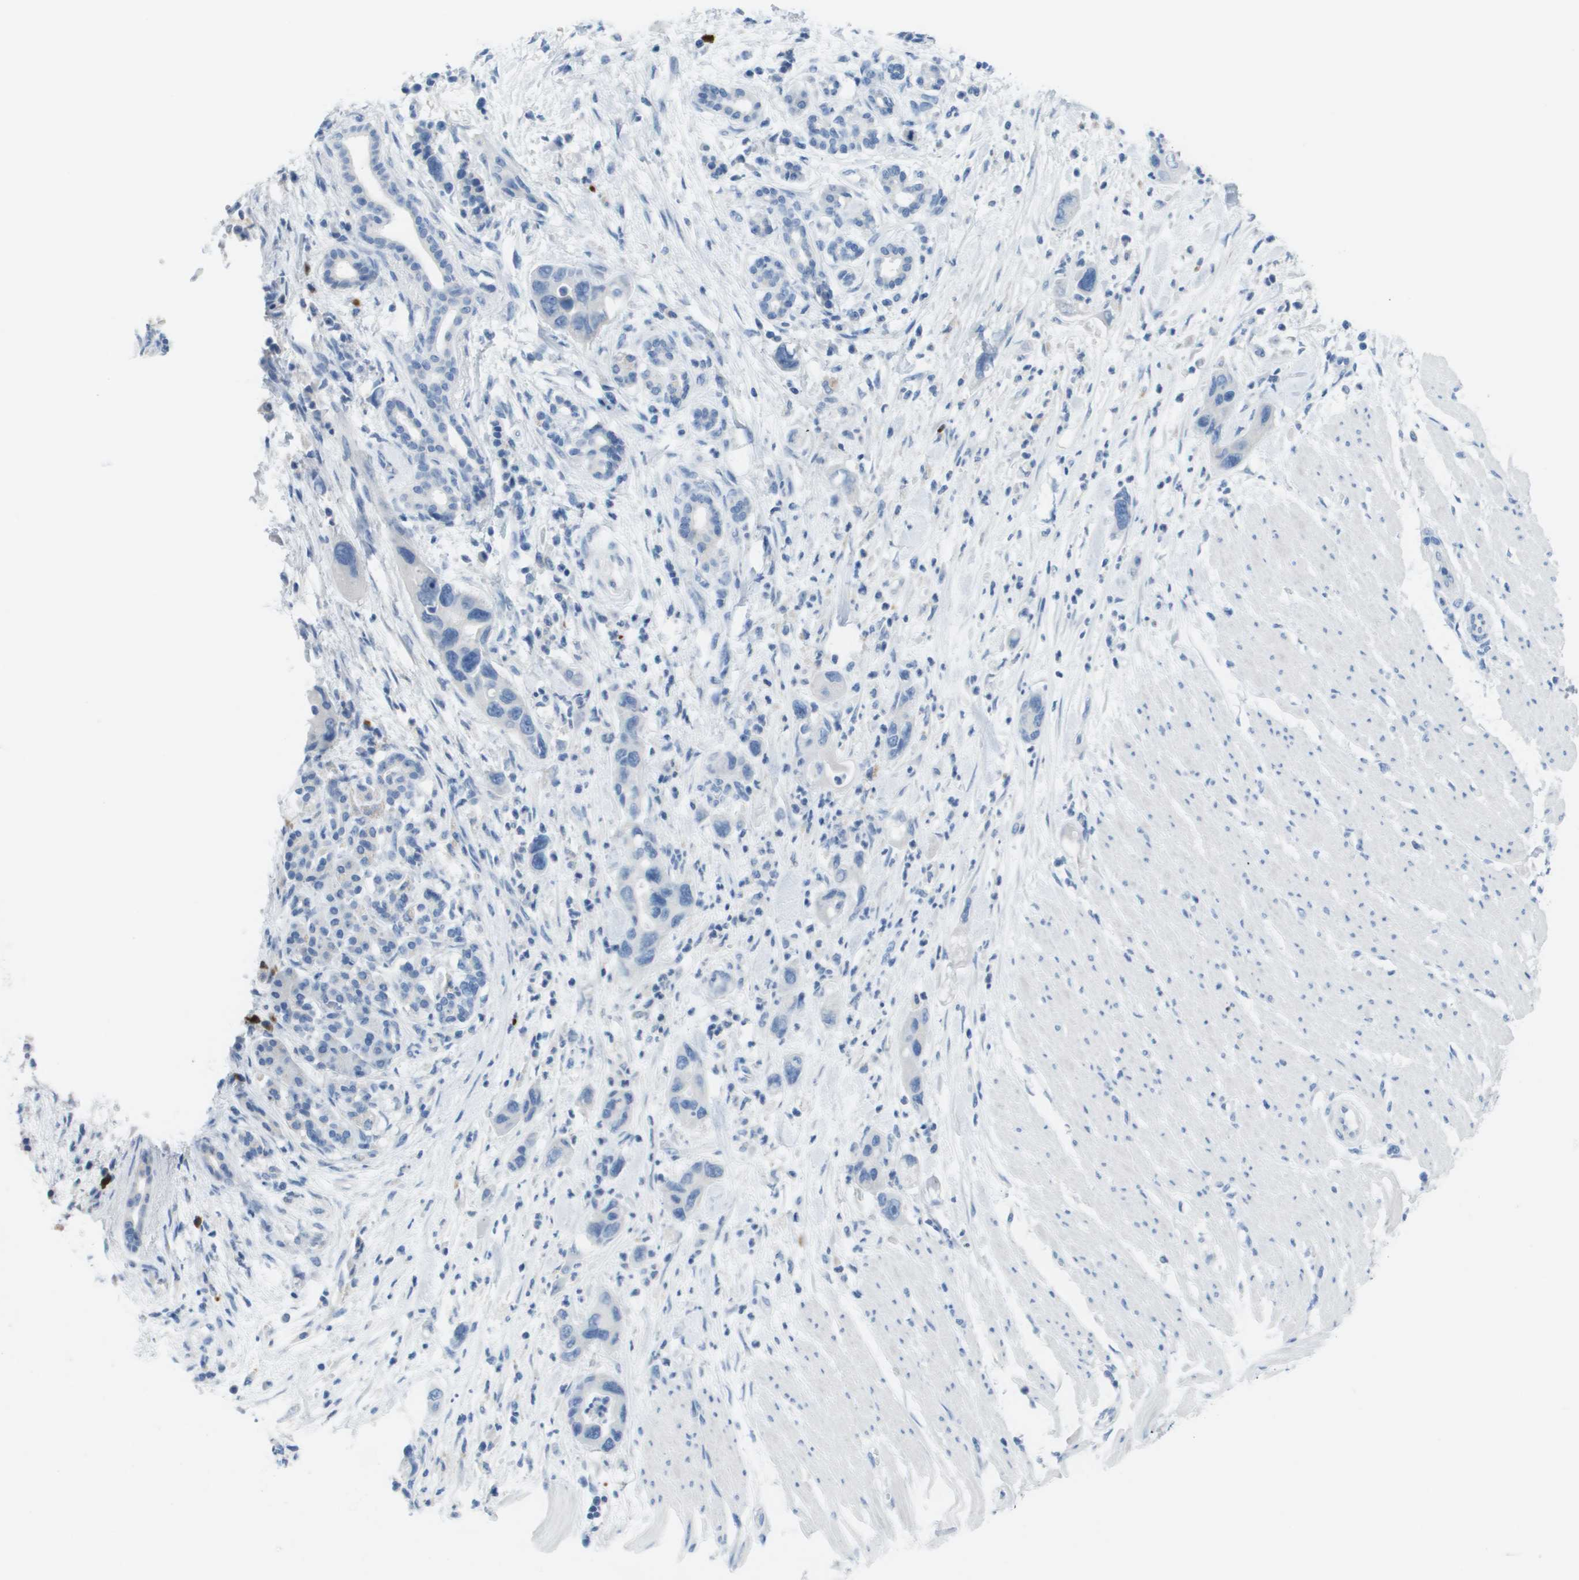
{"staining": {"intensity": "negative", "quantity": "none", "location": "none"}, "tissue": "pancreatic cancer", "cell_type": "Tumor cells", "image_type": "cancer", "snomed": [{"axis": "morphology", "description": "Normal tissue, NOS"}, {"axis": "morphology", "description": "Adenocarcinoma, NOS"}, {"axis": "topography", "description": "Pancreas"}], "caption": "Immunohistochemistry (IHC) of human pancreatic adenocarcinoma reveals no staining in tumor cells.", "gene": "GPR18", "patient": {"sex": "female", "age": 71}}